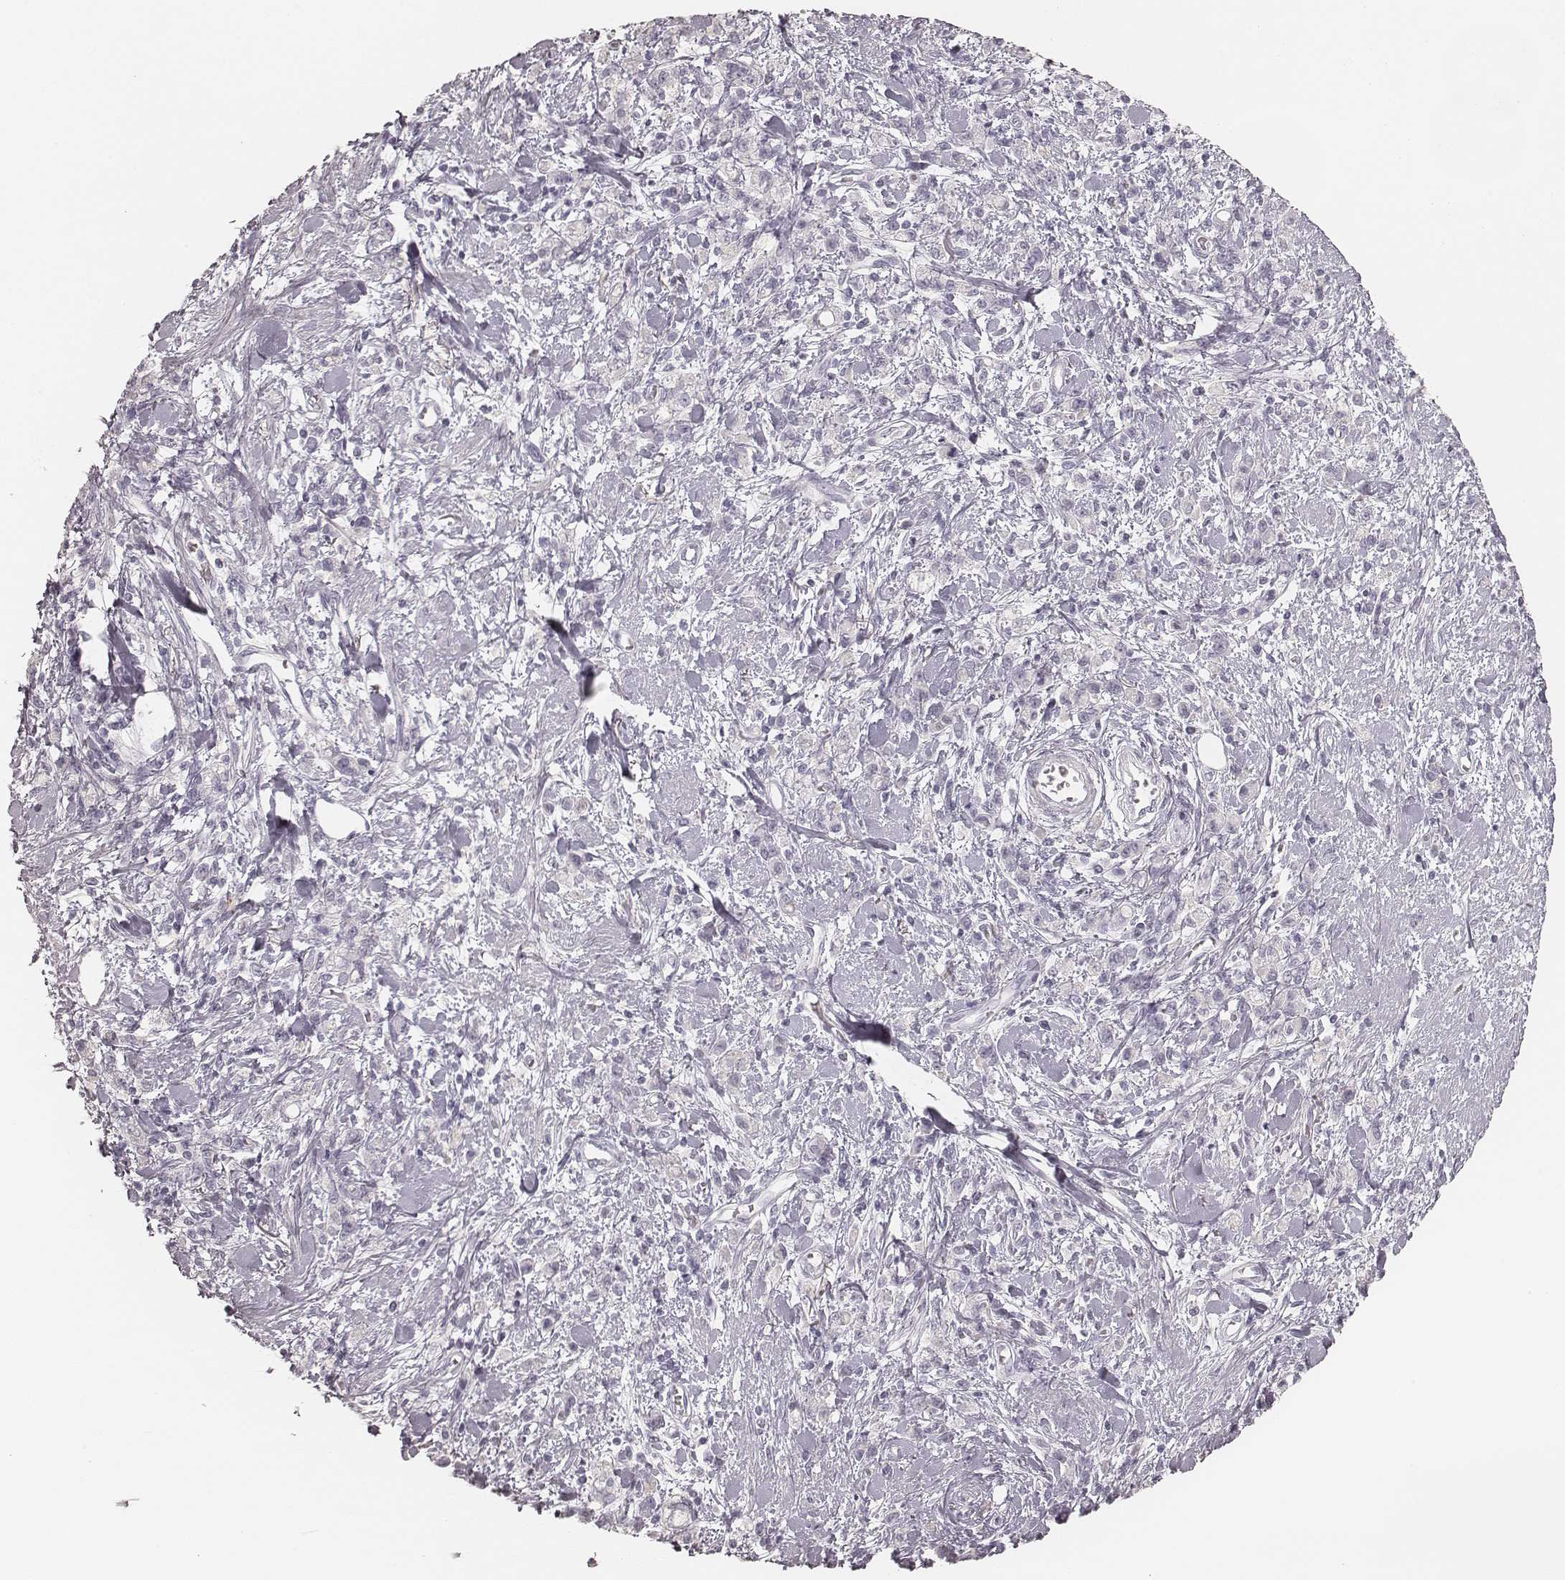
{"staining": {"intensity": "negative", "quantity": "none", "location": "none"}, "tissue": "stomach cancer", "cell_type": "Tumor cells", "image_type": "cancer", "snomed": [{"axis": "morphology", "description": "Adenocarcinoma, NOS"}, {"axis": "topography", "description": "Stomach"}], "caption": "This is an IHC image of stomach adenocarcinoma. There is no staining in tumor cells.", "gene": "KRT72", "patient": {"sex": "male", "age": 77}}